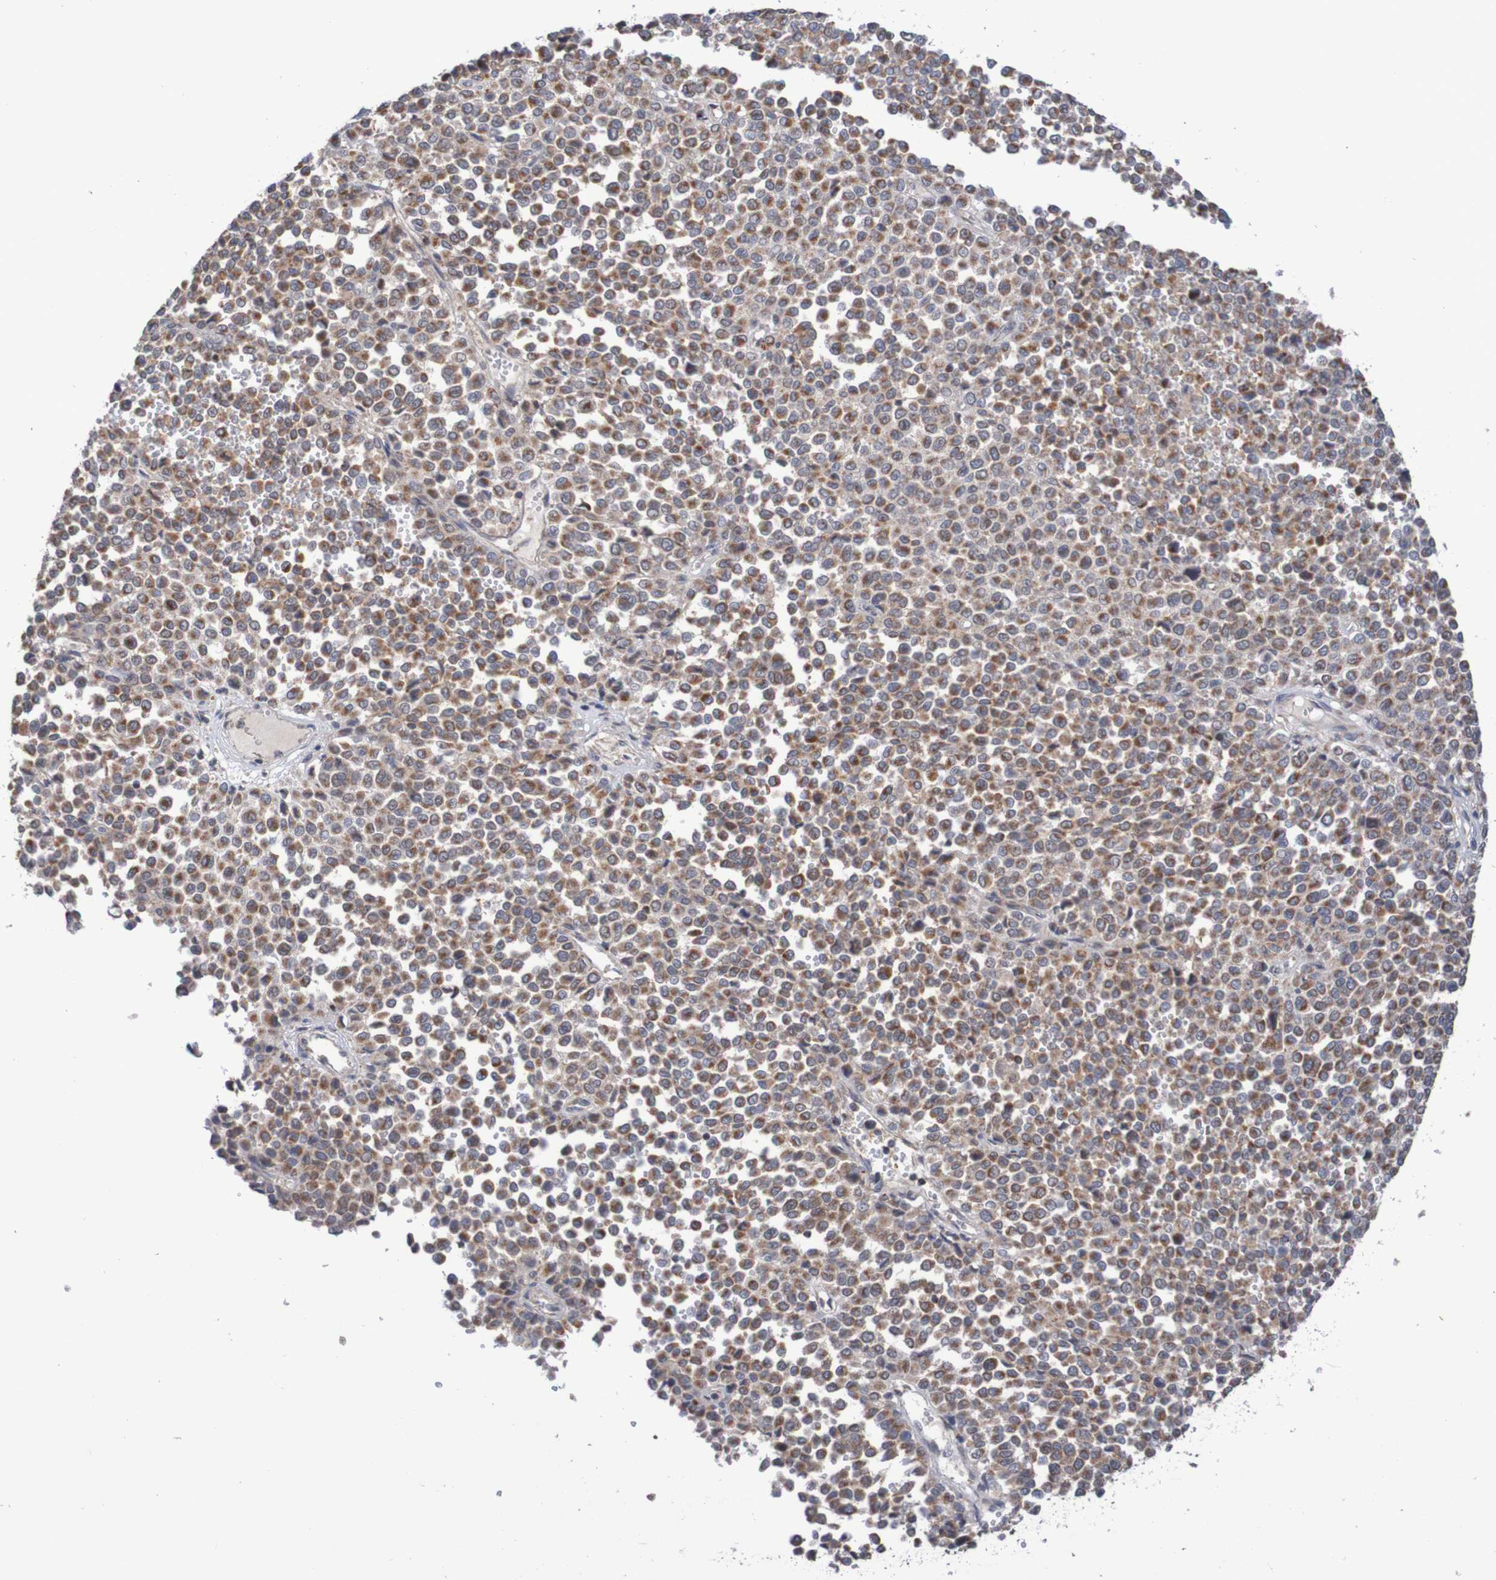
{"staining": {"intensity": "moderate", "quantity": ">75%", "location": "cytoplasmic/membranous"}, "tissue": "melanoma", "cell_type": "Tumor cells", "image_type": "cancer", "snomed": [{"axis": "morphology", "description": "Malignant melanoma, Metastatic site"}, {"axis": "topography", "description": "Pancreas"}], "caption": "Protein staining demonstrates moderate cytoplasmic/membranous positivity in approximately >75% of tumor cells in melanoma.", "gene": "C3orf18", "patient": {"sex": "female", "age": 30}}